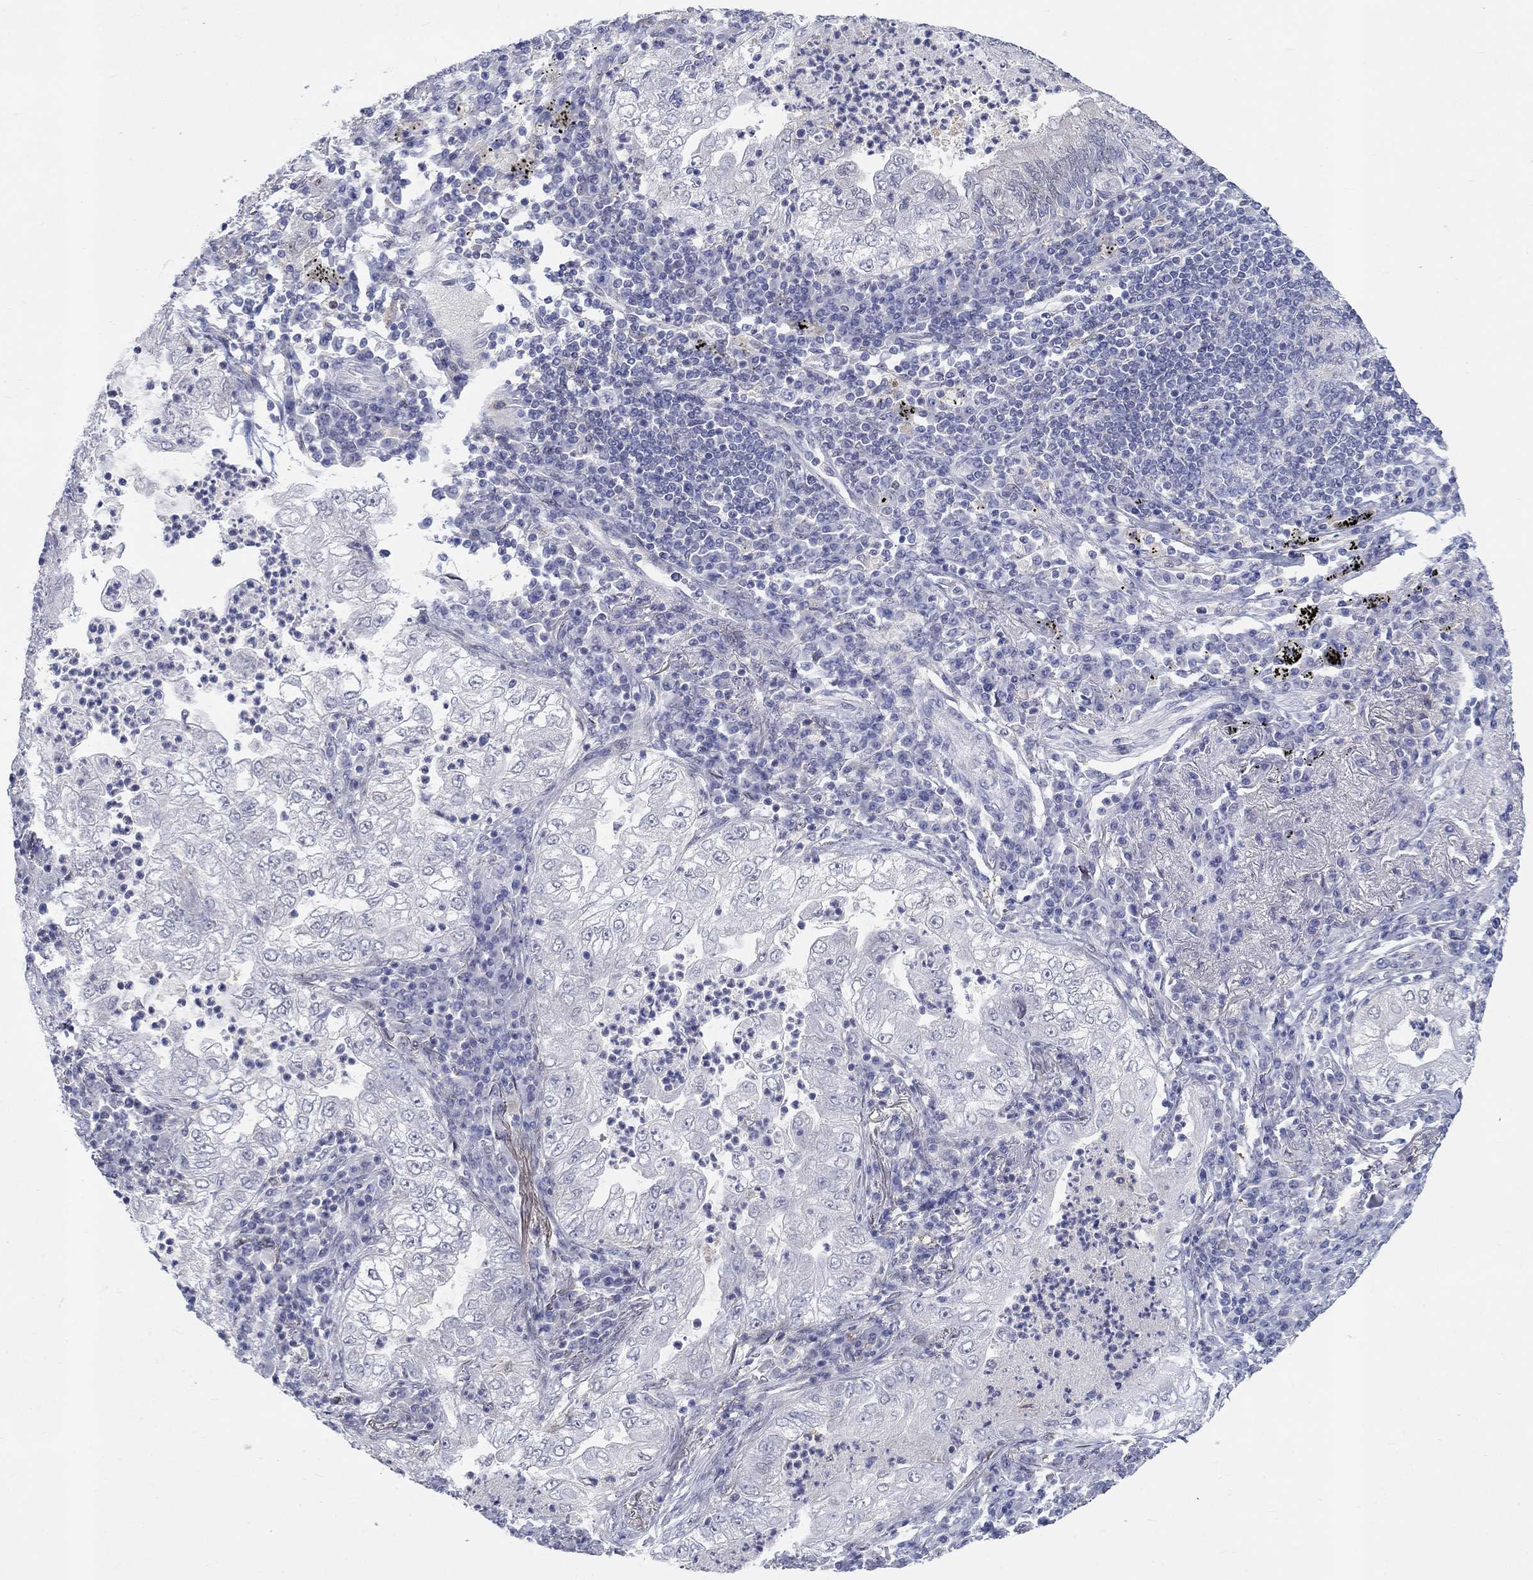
{"staining": {"intensity": "negative", "quantity": "none", "location": "none"}, "tissue": "lung cancer", "cell_type": "Tumor cells", "image_type": "cancer", "snomed": [{"axis": "morphology", "description": "Adenocarcinoma, NOS"}, {"axis": "topography", "description": "Lung"}], "caption": "High magnification brightfield microscopy of lung adenocarcinoma stained with DAB (brown) and counterstained with hematoxylin (blue): tumor cells show no significant expression.", "gene": "EGFLAM", "patient": {"sex": "female", "age": 73}}